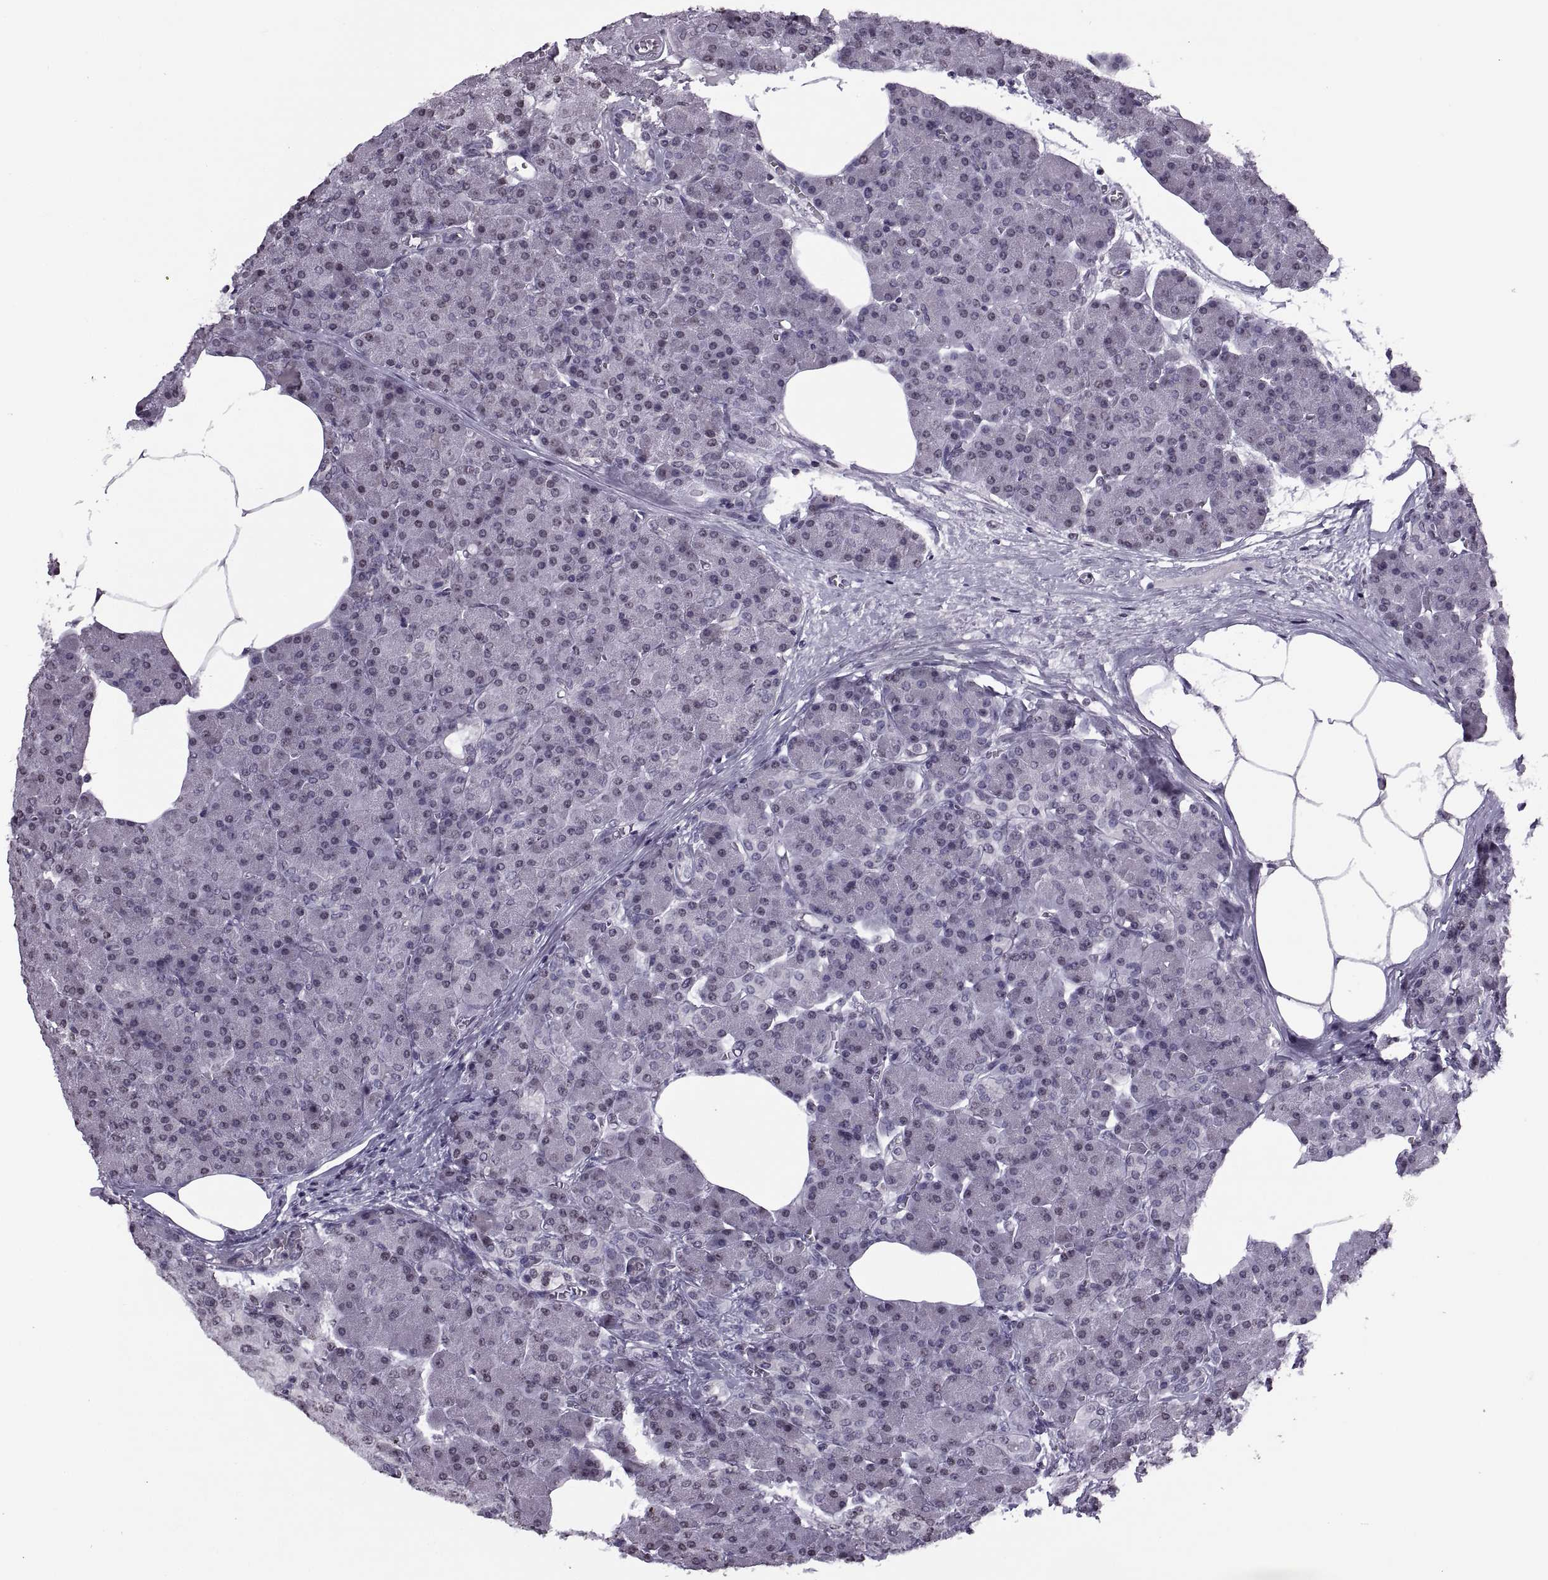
{"staining": {"intensity": "negative", "quantity": "none", "location": "none"}, "tissue": "pancreas", "cell_type": "Exocrine glandular cells", "image_type": "normal", "snomed": [{"axis": "morphology", "description": "Normal tissue, NOS"}, {"axis": "topography", "description": "Pancreas"}], "caption": "Immunohistochemical staining of normal pancreas reveals no significant staining in exocrine glandular cells. Brightfield microscopy of IHC stained with DAB (brown) and hematoxylin (blue), captured at high magnification.", "gene": "H1", "patient": {"sex": "female", "age": 45}}